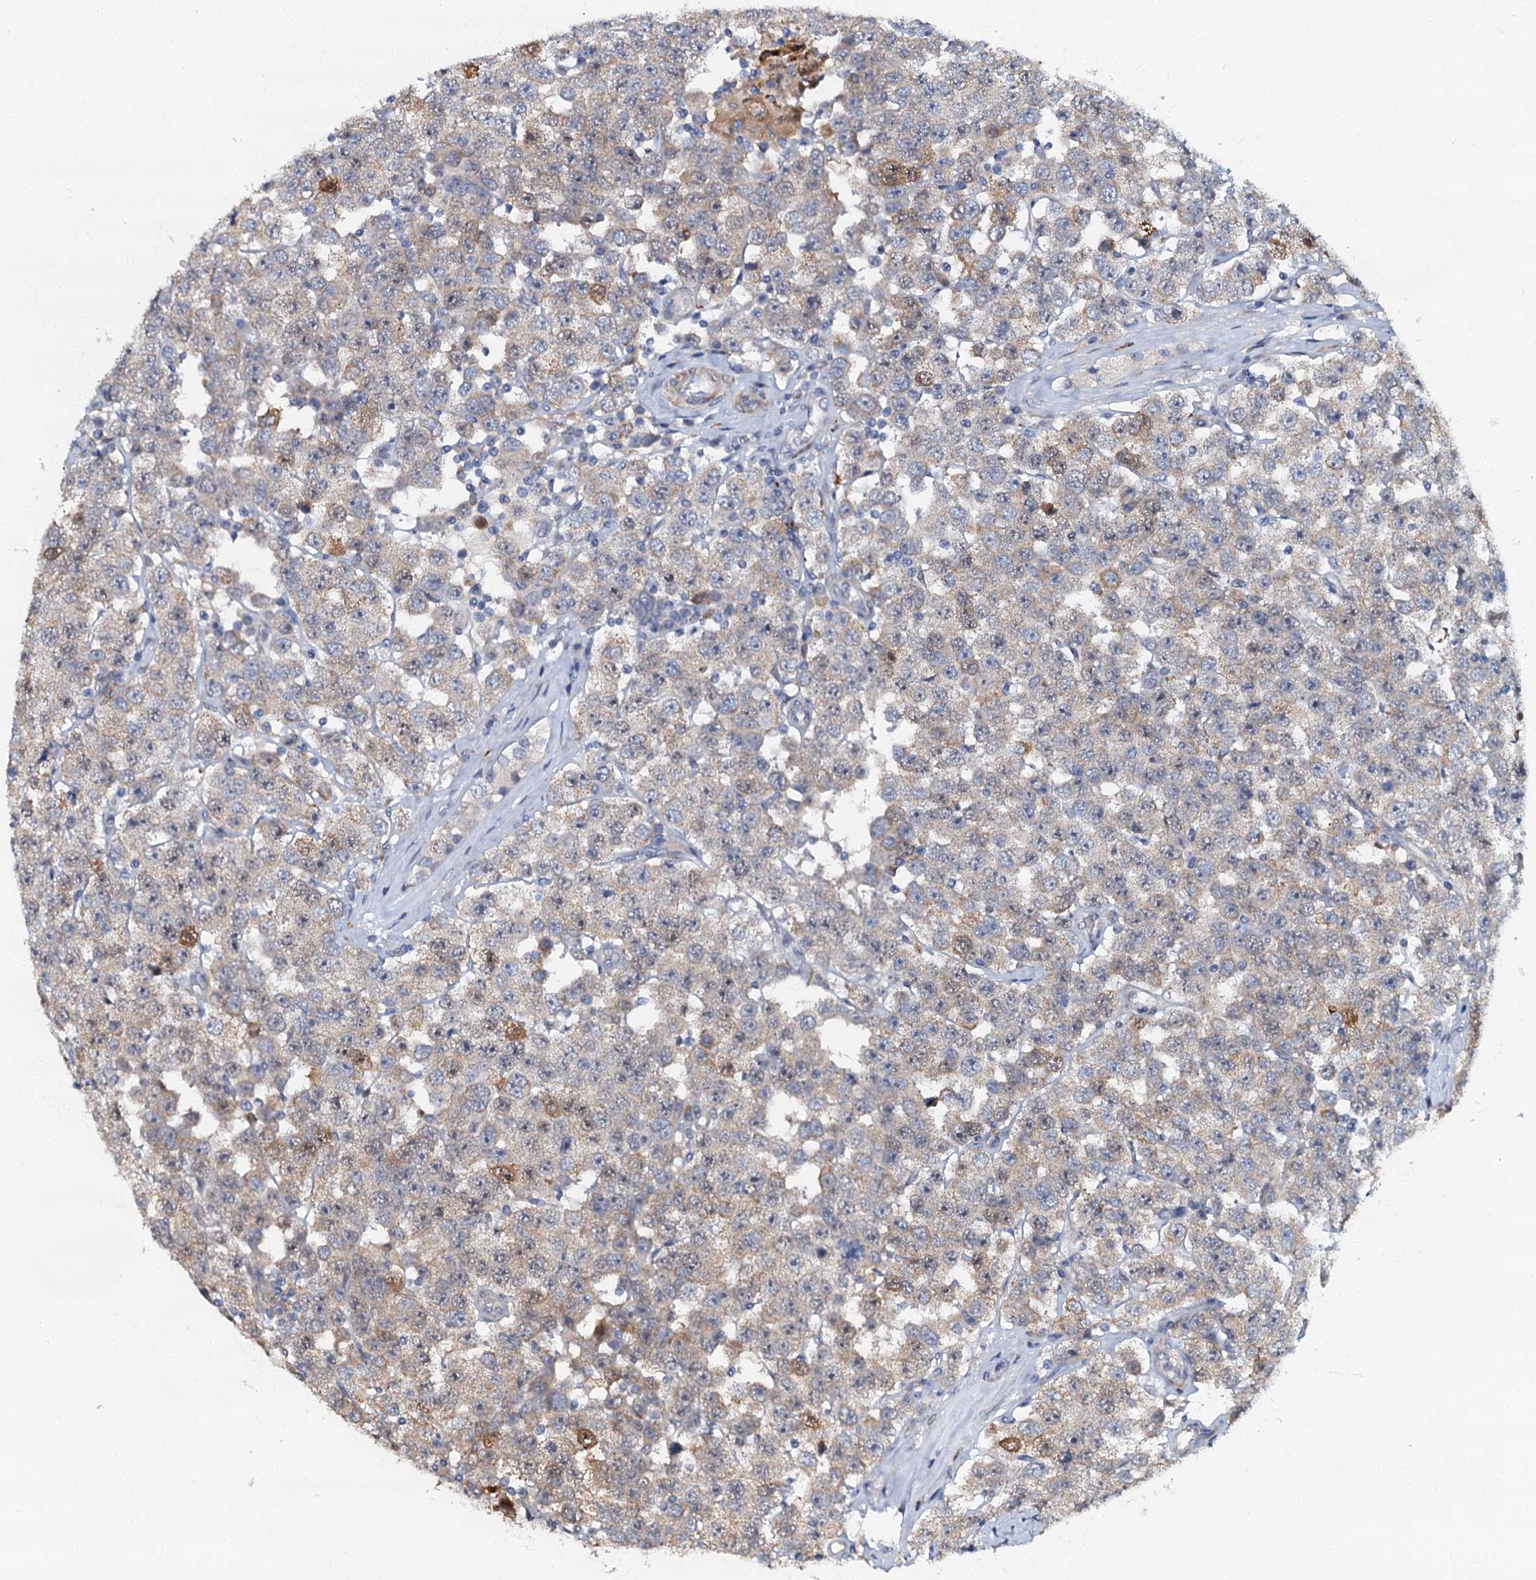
{"staining": {"intensity": "moderate", "quantity": "<25%", "location": "cytoplasmic/membranous,nuclear"}, "tissue": "testis cancer", "cell_type": "Tumor cells", "image_type": "cancer", "snomed": [{"axis": "morphology", "description": "Seminoma, NOS"}, {"axis": "topography", "description": "Testis"}], "caption": "A high-resolution histopathology image shows immunohistochemistry staining of seminoma (testis), which exhibits moderate cytoplasmic/membranous and nuclear staining in about <25% of tumor cells. The staining is performed using DAB brown chromogen to label protein expression. The nuclei are counter-stained blue using hematoxylin.", "gene": "OLAH", "patient": {"sex": "male", "age": 28}}